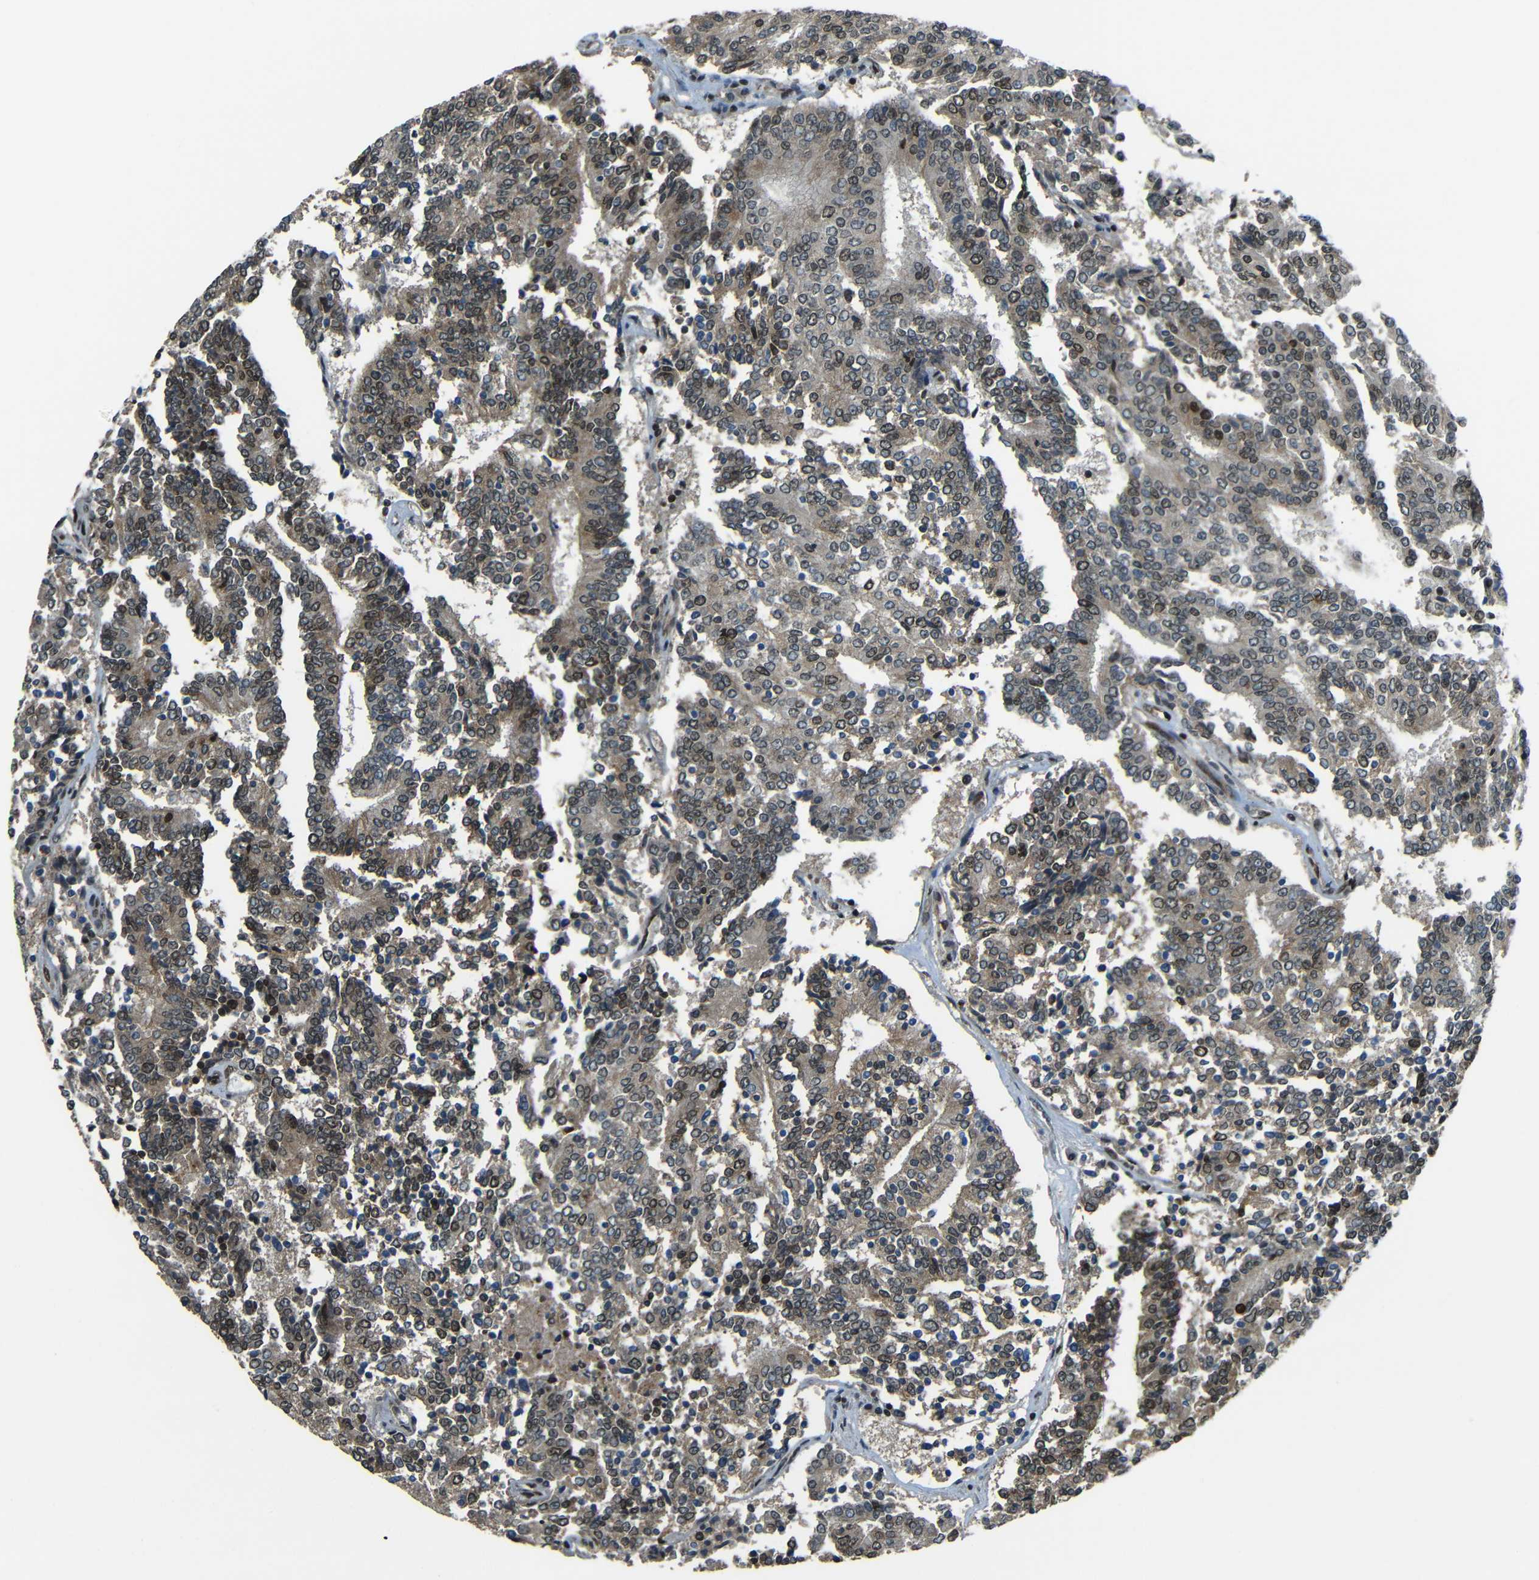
{"staining": {"intensity": "moderate", "quantity": "<25%", "location": "cytoplasmic/membranous,nuclear"}, "tissue": "prostate cancer", "cell_type": "Tumor cells", "image_type": "cancer", "snomed": [{"axis": "morphology", "description": "Normal tissue, NOS"}, {"axis": "morphology", "description": "Adenocarcinoma, High grade"}, {"axis": "topography", "description": "Prostate"}, {"axis": "topography", "description": "Seminal veicle"}], "caption": "Approximately <25% of tumor cells in human prostate cancer demonstrate moderate cytoplasmic/membranous and nuclear protein staining as visualized by brown immunohistochemical staining.", "gene": "PSIP1", "patient": {"sex": "male", "age": 55}}